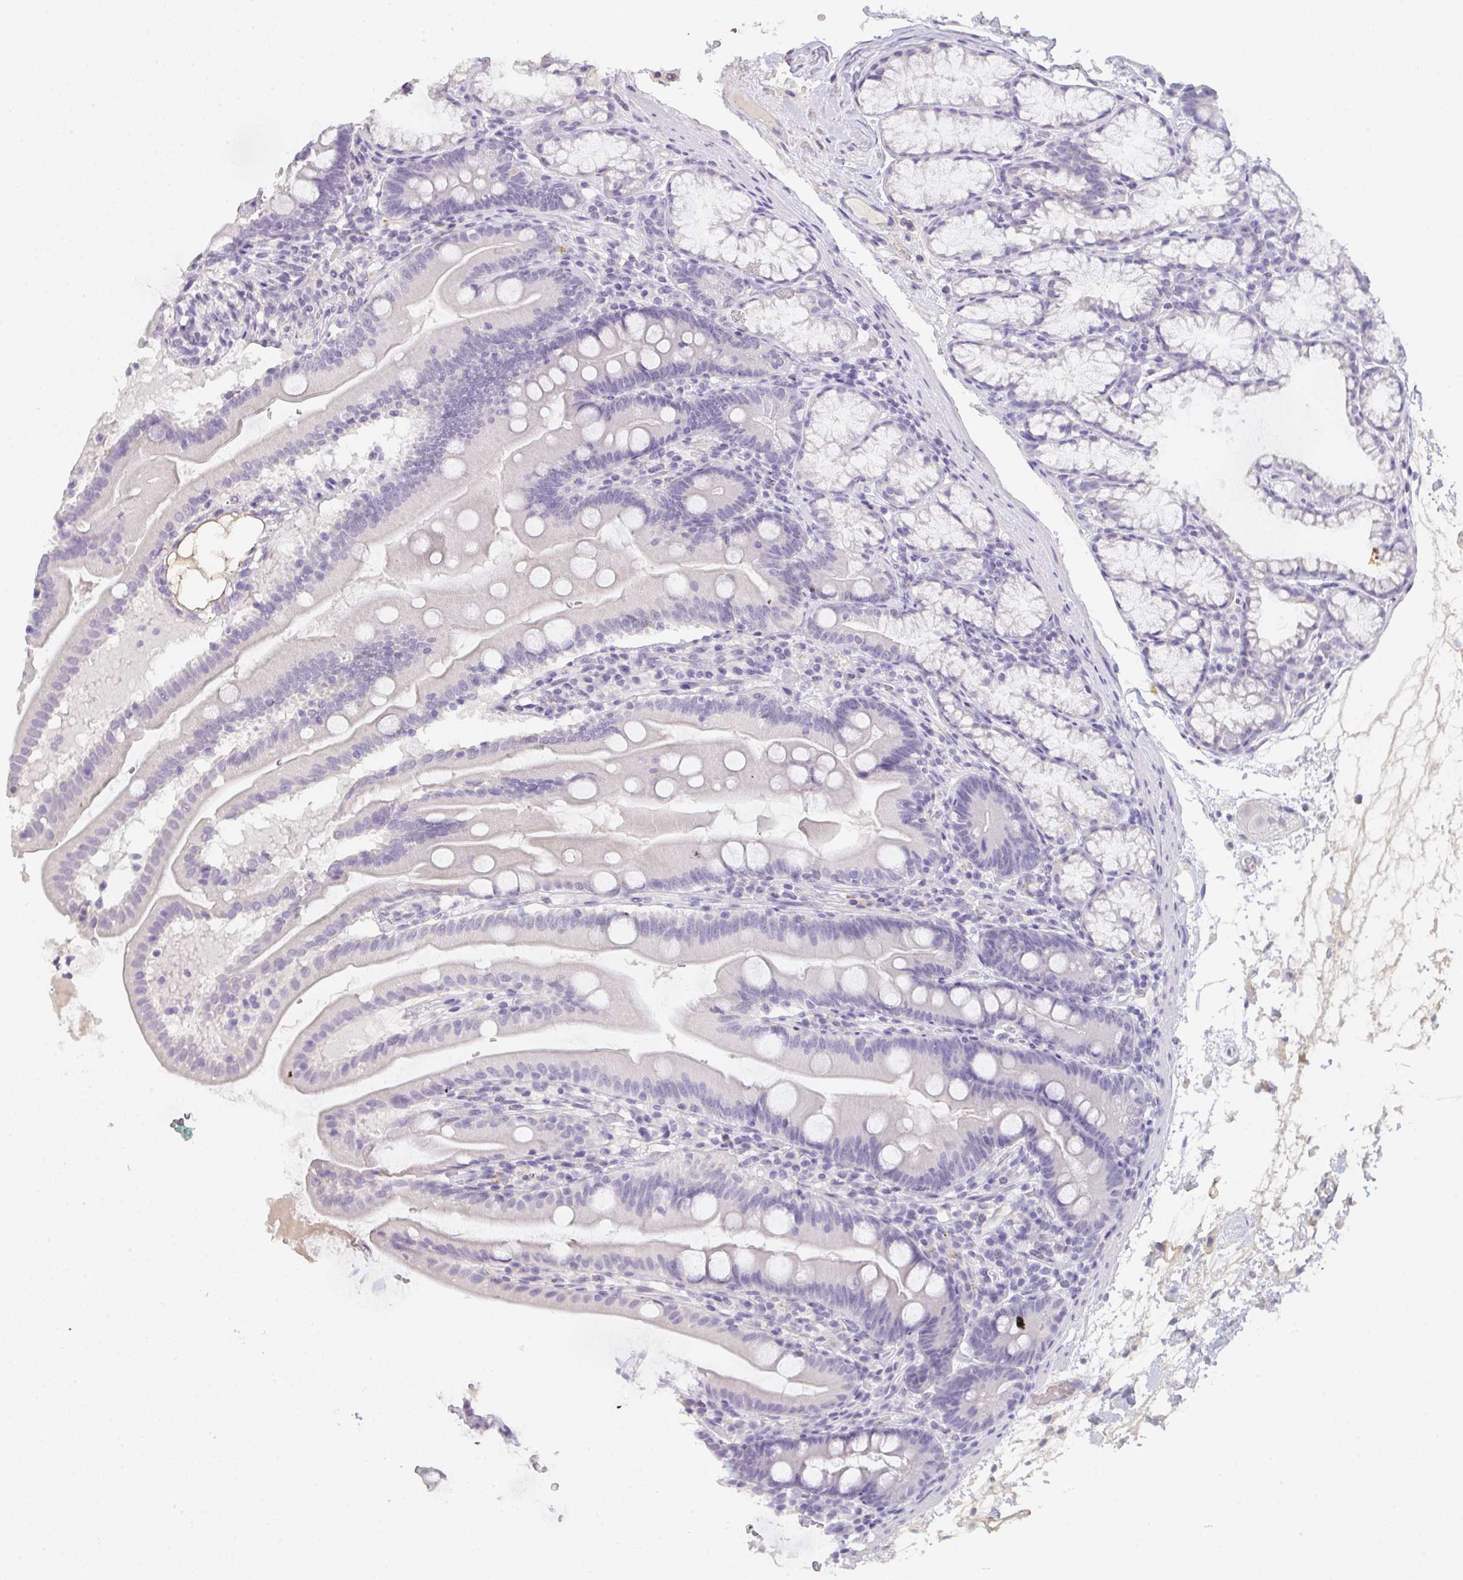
{"staining": {"intensity": "negative", "quantity": "none", "location": "none"}, "tissue": "duodenum", "cell_type": "Glandular cells", "image_type": "normal", "snomed": [{"axis": "morphology", "description": "Normal tissue, NOS"}, {"axis": "topography", "description": "Duodenum"}], "caption": "Glandular cells are negative for protein expression in unremarkable human duodenum.", "gene": "C1QTNF8", "patient": {"sex": "female", "age": 67}}